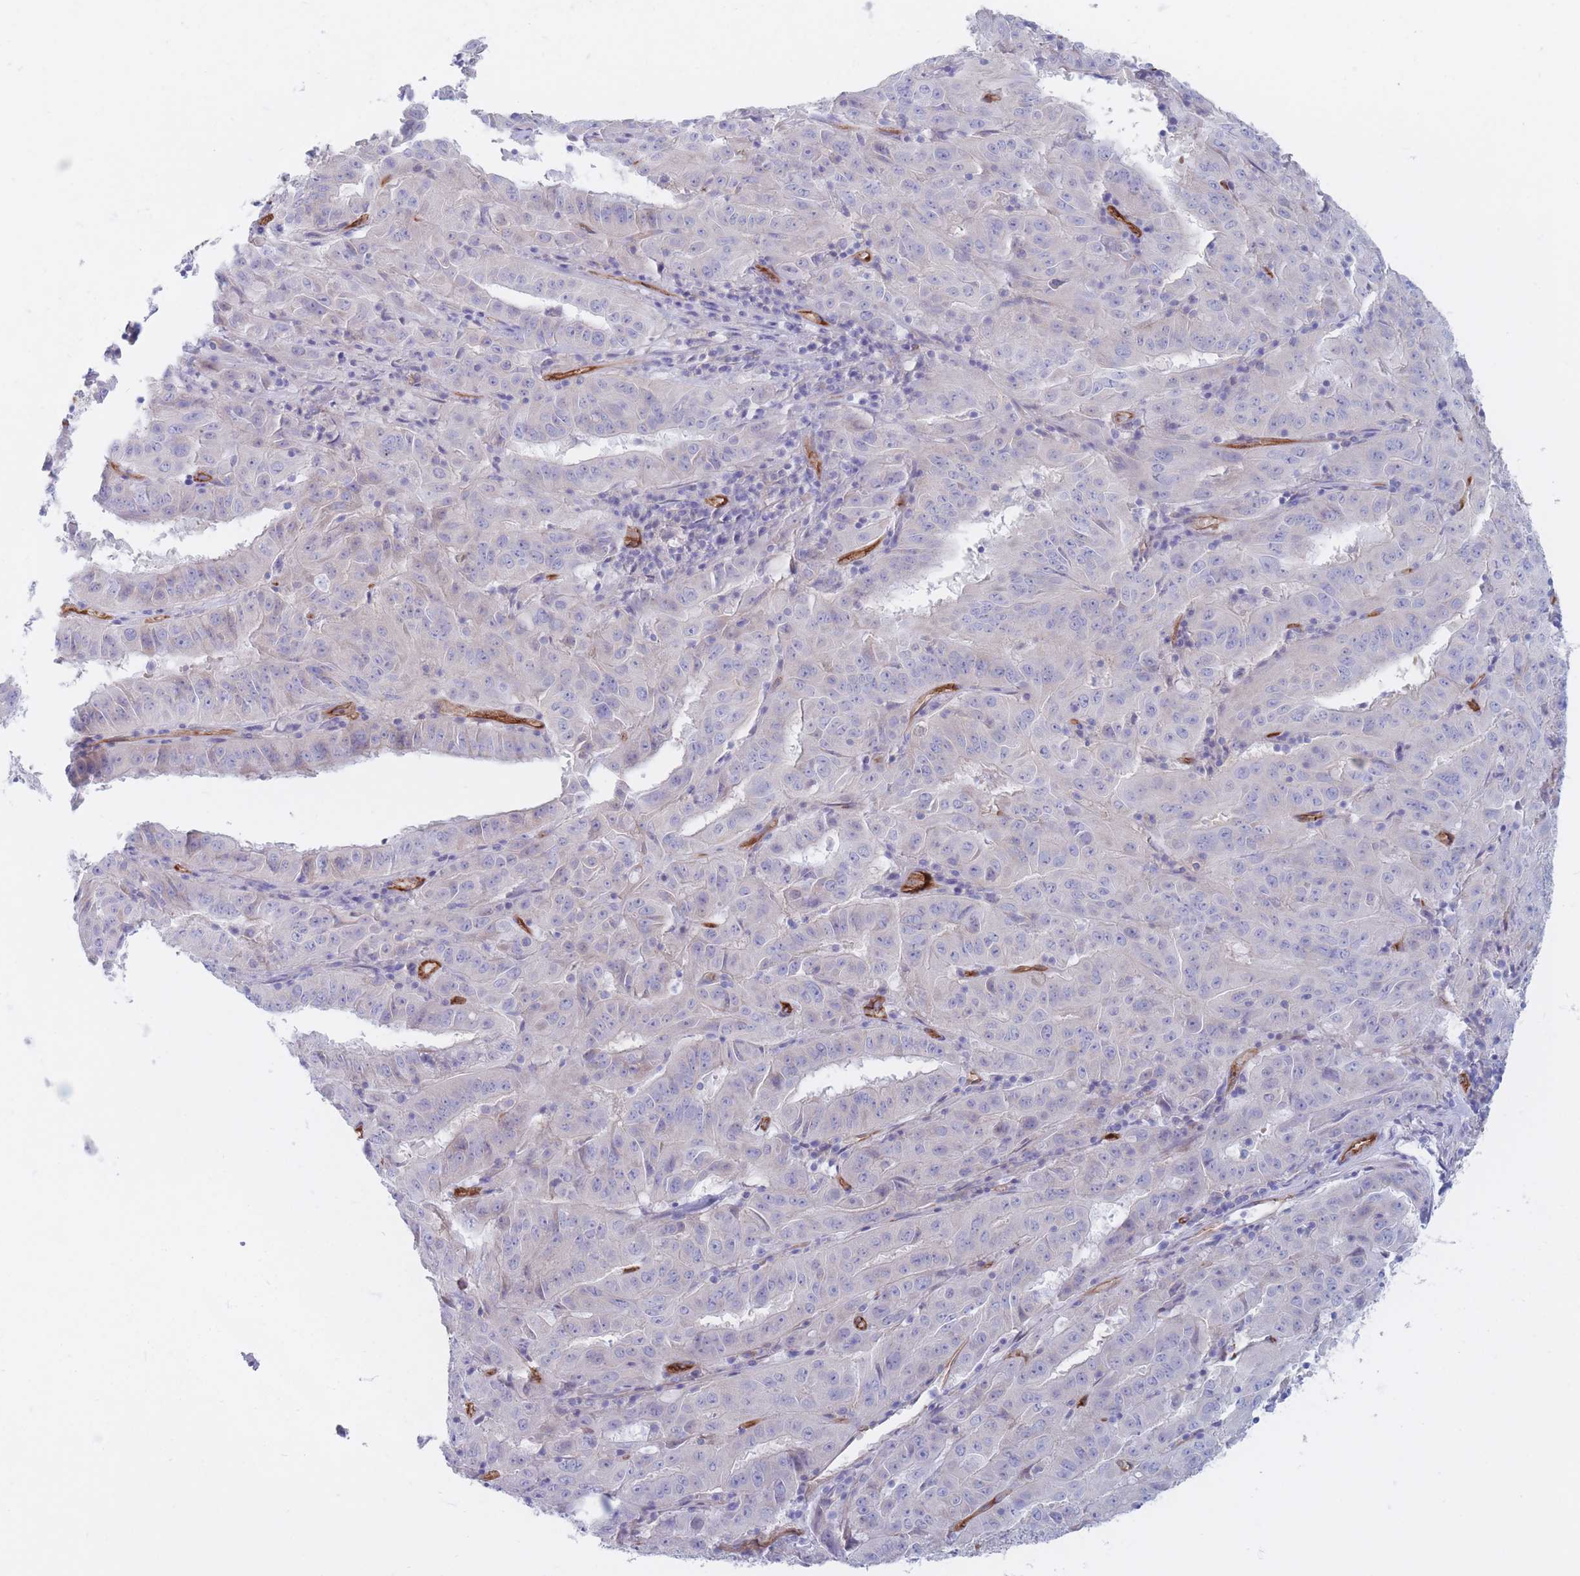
{"staining": {"intensity": "negative", "quantity": "none", "location": "none"}, "tissue": "pancreatic cancer", "cell_type": "Tumor cells", "image_type": "cancer", "snomed": [{"axis": "morphology", "description": "Adenocarcinoma, NOS"}, {"axis": "topography", "description": "Pancreas"}], "caption": "Immunohistochemistry (IHC) photomicrograph of neoplastic tissue: human pancreatic adenocarcinoma stained with DAB displays no significant protein expression in tumor cells.", "gene": "PLPP1", "patient": {"sex": "male", "age": 63}}